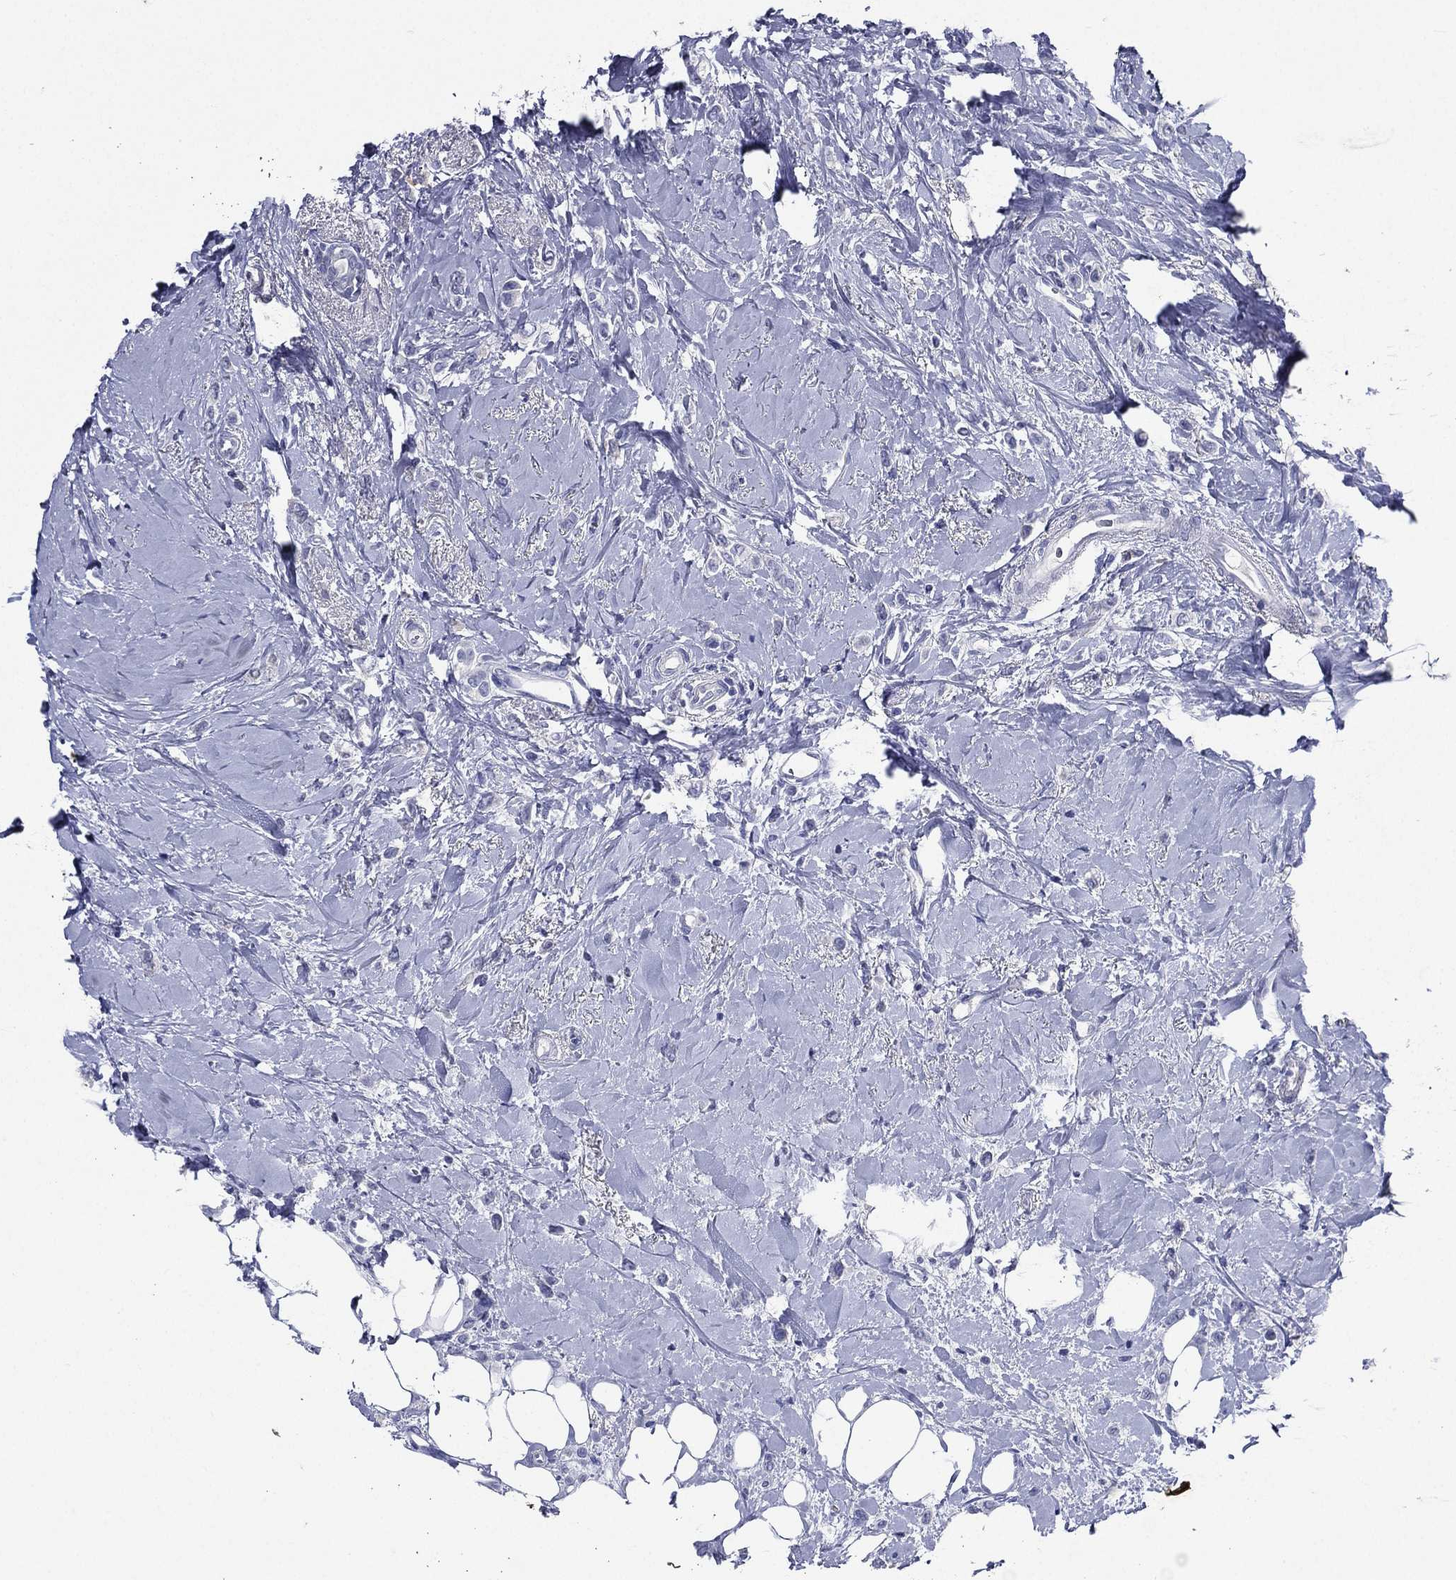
{"staining": {"intensity": "negative", "quantity": "none", "location": "none"}, "tissue": "breast cancer", "cell_type": "Tumor cells", "image_type": "cancer", "snomed": [{"axis": "morphology", "description": "Lobular carcinoma"}, {"axis": "topography", "description": "Breast"}], "caption": "Protein analysis of lobular carcinoma (breast) exhibits no significant expression in tumor cells.", "gene": "TGM1", "patient": {"sex": "female", "age": 66}}